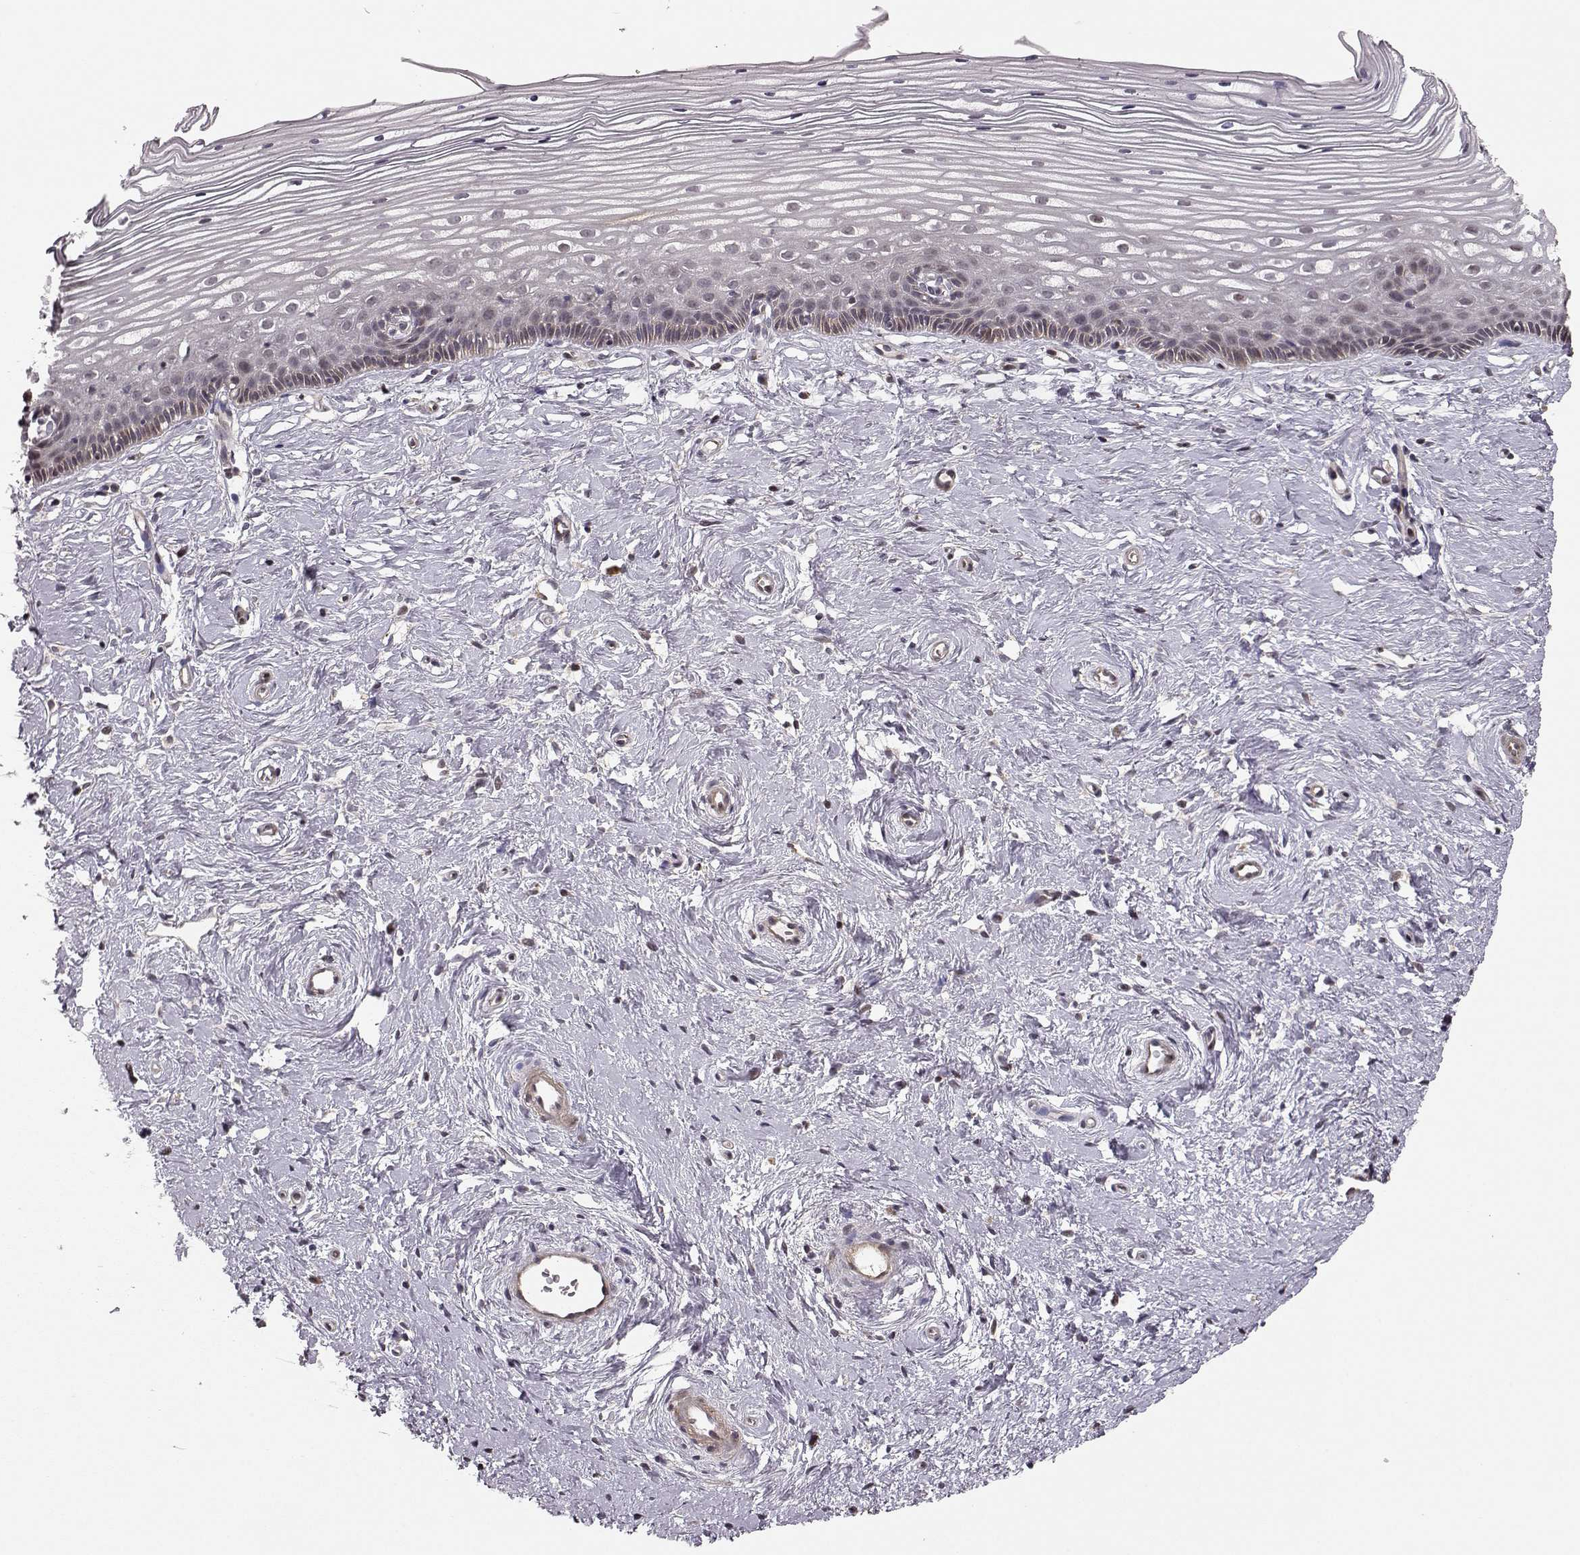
{"staining": {"intensity": "negative", "quantity": "none", "location": "none"}, "tissue": "cervix", "cell_type": "Glandular cells", "image_type": "normal", "snomed": [{"axis": "morphology", "description": "Normal tissue, NOS"}, {"axis": "topography", "description": "Cervix"}], "caption": "There is no significant expression in glandular cells of cervix. (Stains: DAB IHC with hematoxylin counter stain, Microscopy: brightfield microscopy at high magnification).", "gene": "BACH2", "patient": {"sex": "female", "age": 40}}